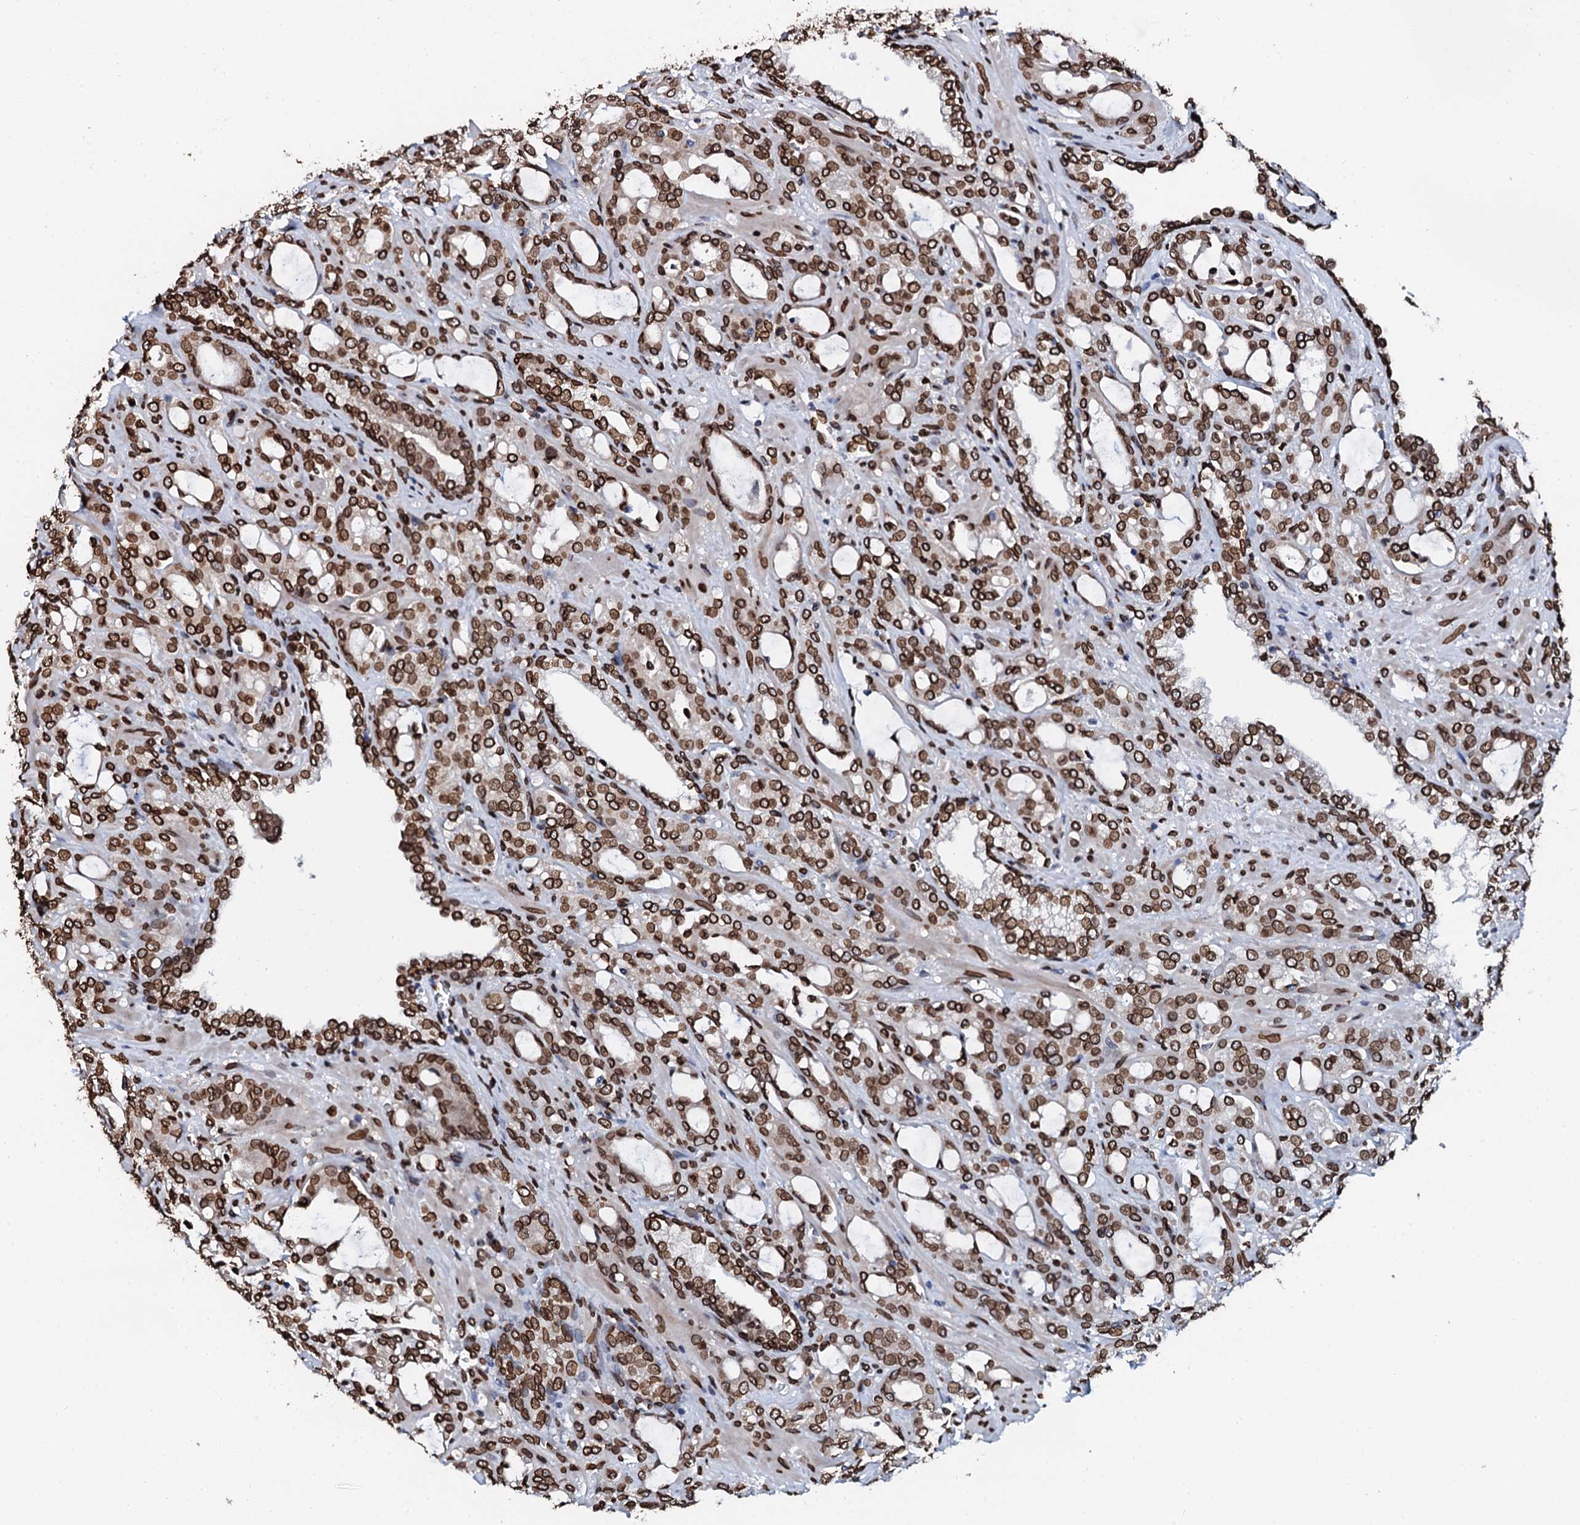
{"staining": {"intensity": "strong", "quantity": ">75%", "location": "nuclear"}, "tissue": "prostate cancer", "cell_type": "Tumor cells", "image_type": "cancer", "snomed": [{"axis": "morphology", "description": "Adenocarcinoma, High grade"}, {"axis": "topography", "description": "Prostate"}], "caption": "Prostate cancer stained with immunohistochemistry exhibits strong nuclear staining in about >75% of tumor cells. (Brightfield microscopy of DAB IHC at high magnification).", "gene": "KATNAL2", "patient": {"sex": "male", "age": 72}}